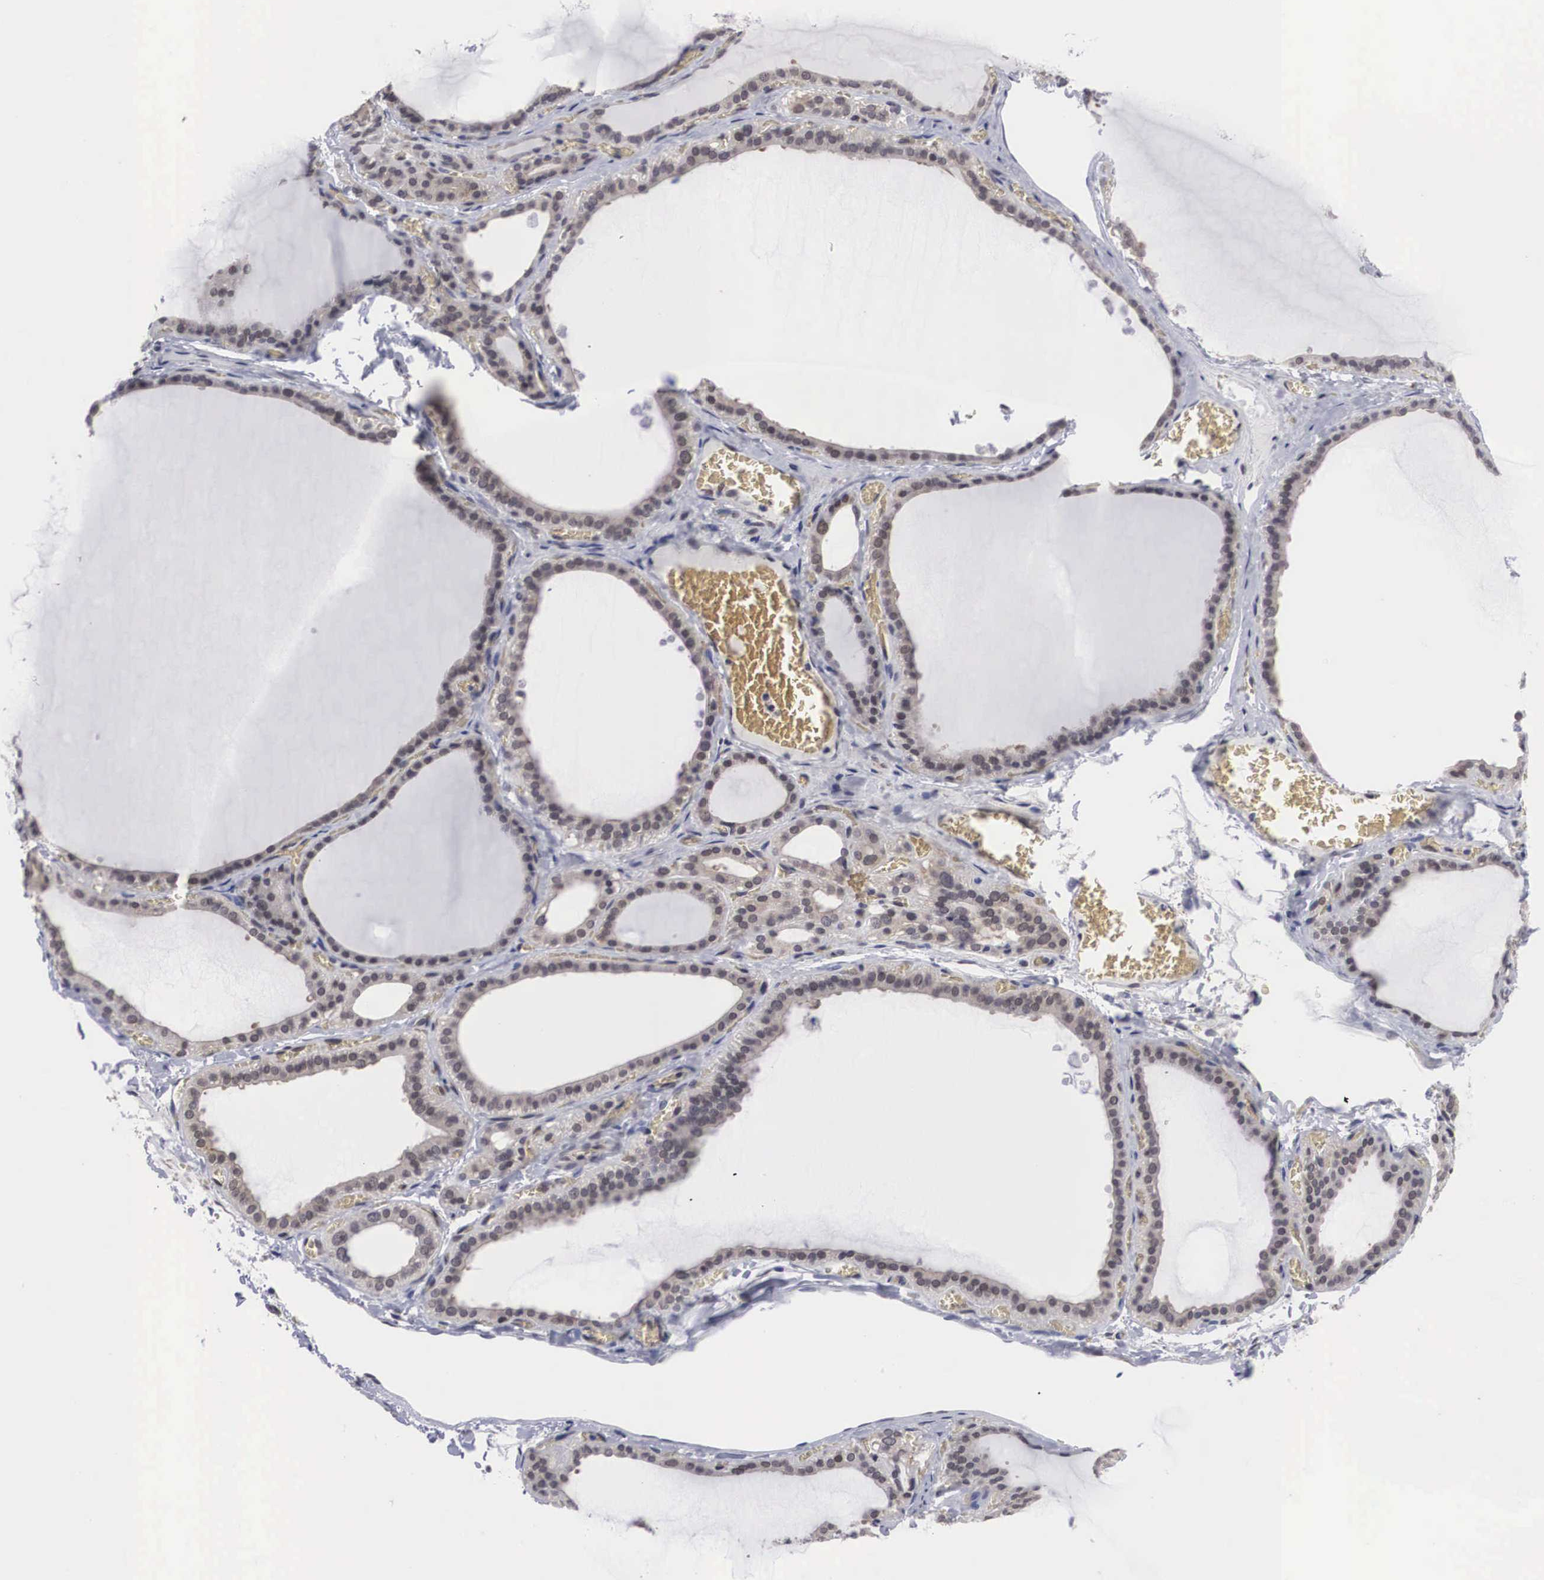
{"staining": {"intensity": "weak", "quantity": "25%-75%", "location": "cytoplasmic/membranous"}, "tissue": "thyroid gland", "cell_type": "Glandular cells", "image_type": "normal", "snomed": [{"axis": "morphology", "description": "Normal tissue, NOS"}, {"axis": "topography", "description": "Thyroid gland"}], "caption": "This is an image of IHC staining of unremarkable thyroid gland, which shows weak expression in the cytoplasmic/membranous of glandular cells.", "gene": "OTX2", "patient": {"sex": "female", "age": 55}}